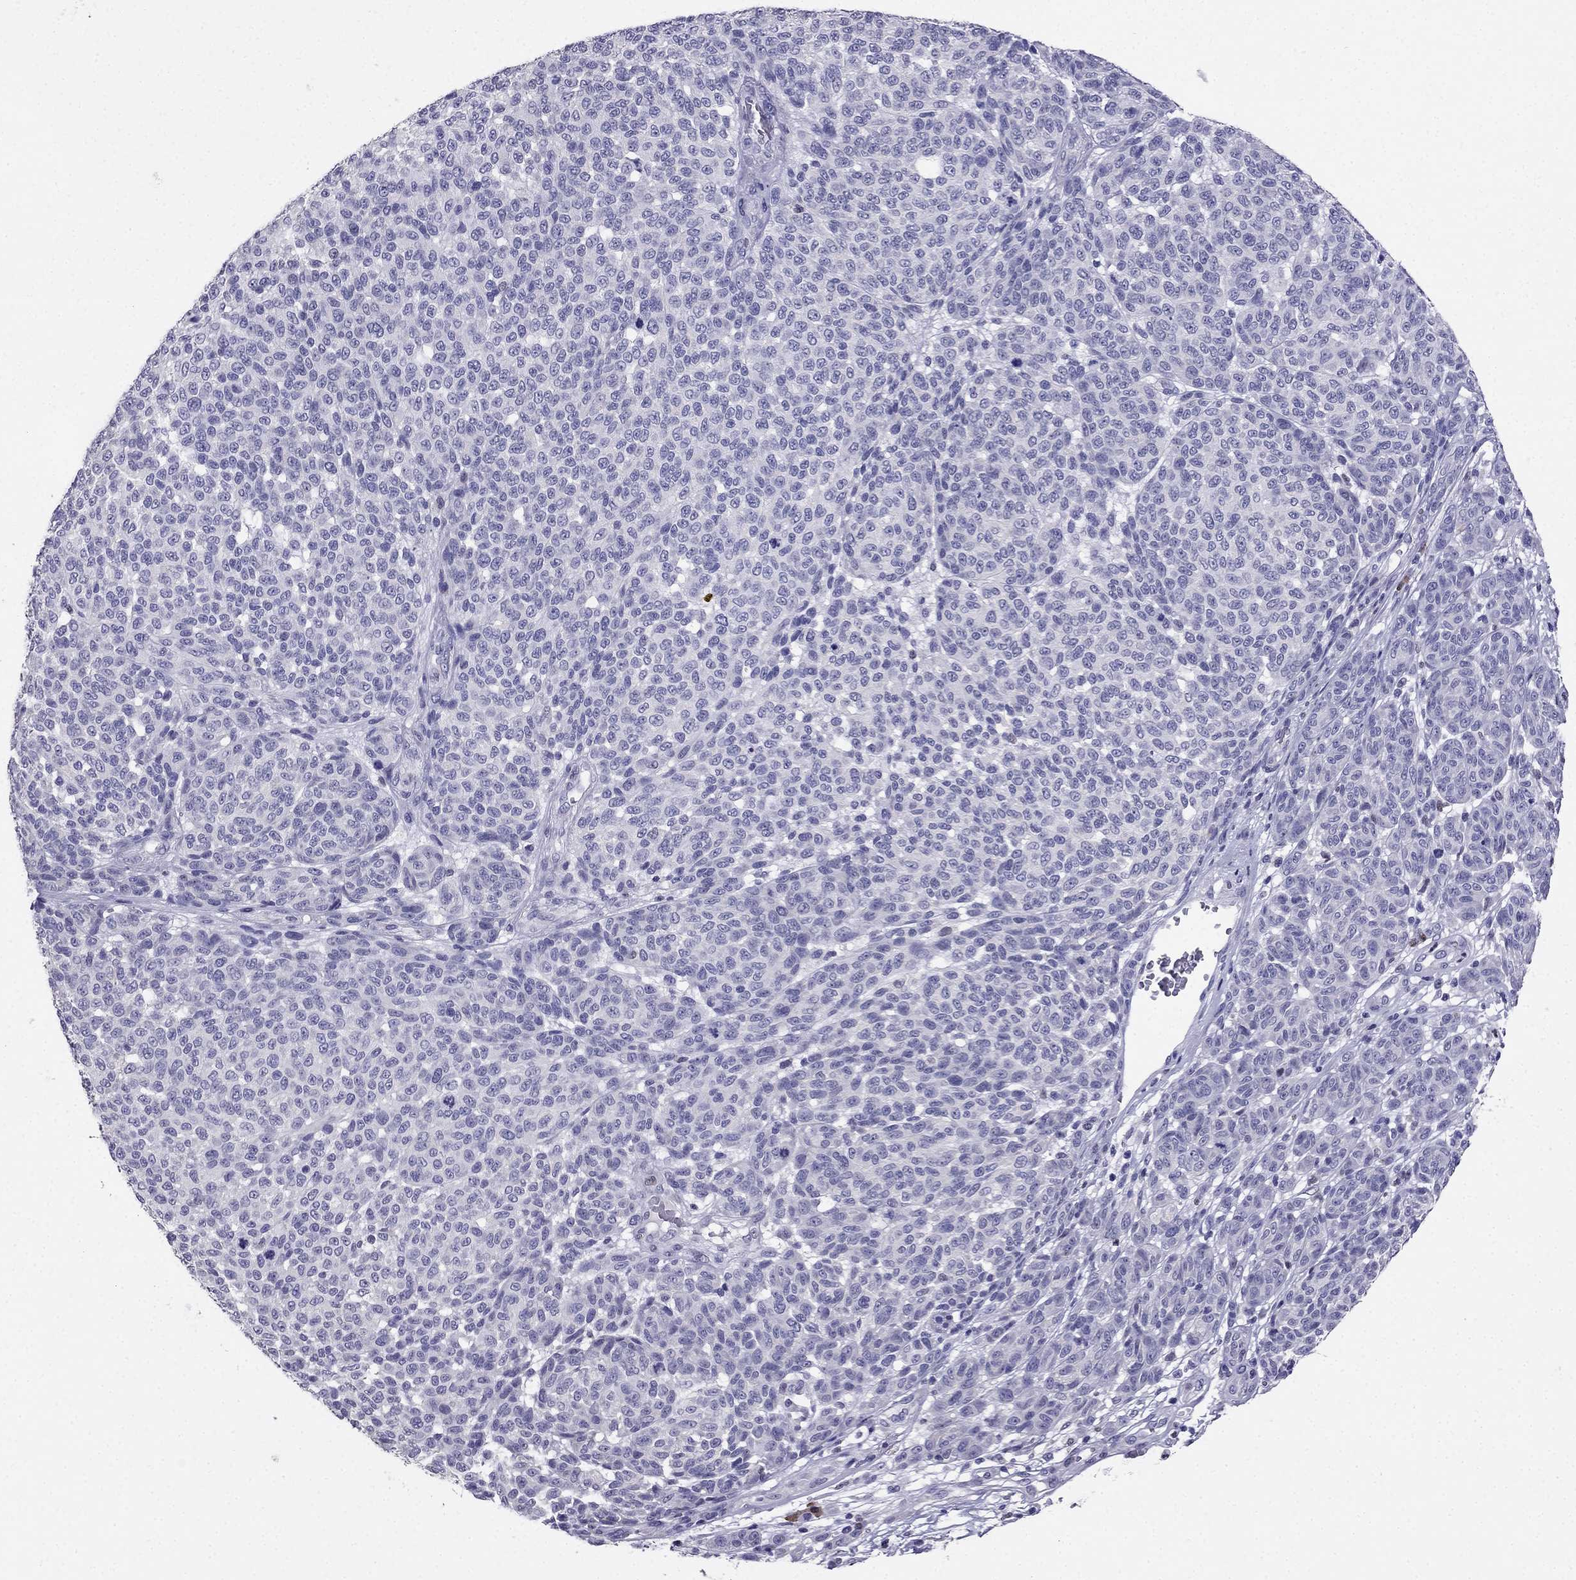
{"staining": {"intensity": "negative", "quantity": "none", "location": "none"}, "tissue": "melanoma", "cell_type": "Tumor cells", "image_type": "cancer", "snomed": [{"axis": "morphology", "description": "Malignant melanoma, NOS"}, {"axis": "topography", "description": "Skin"}], "caption": "IHC histopathology image of neoplastic tissue: melanoma stained with DAB displays no significant protein expression in tumor cells. (DAB IHC with hematoxylin counter stain).", "gene": "ARID3A", "patient": {"sex": "male", "age": 59}}